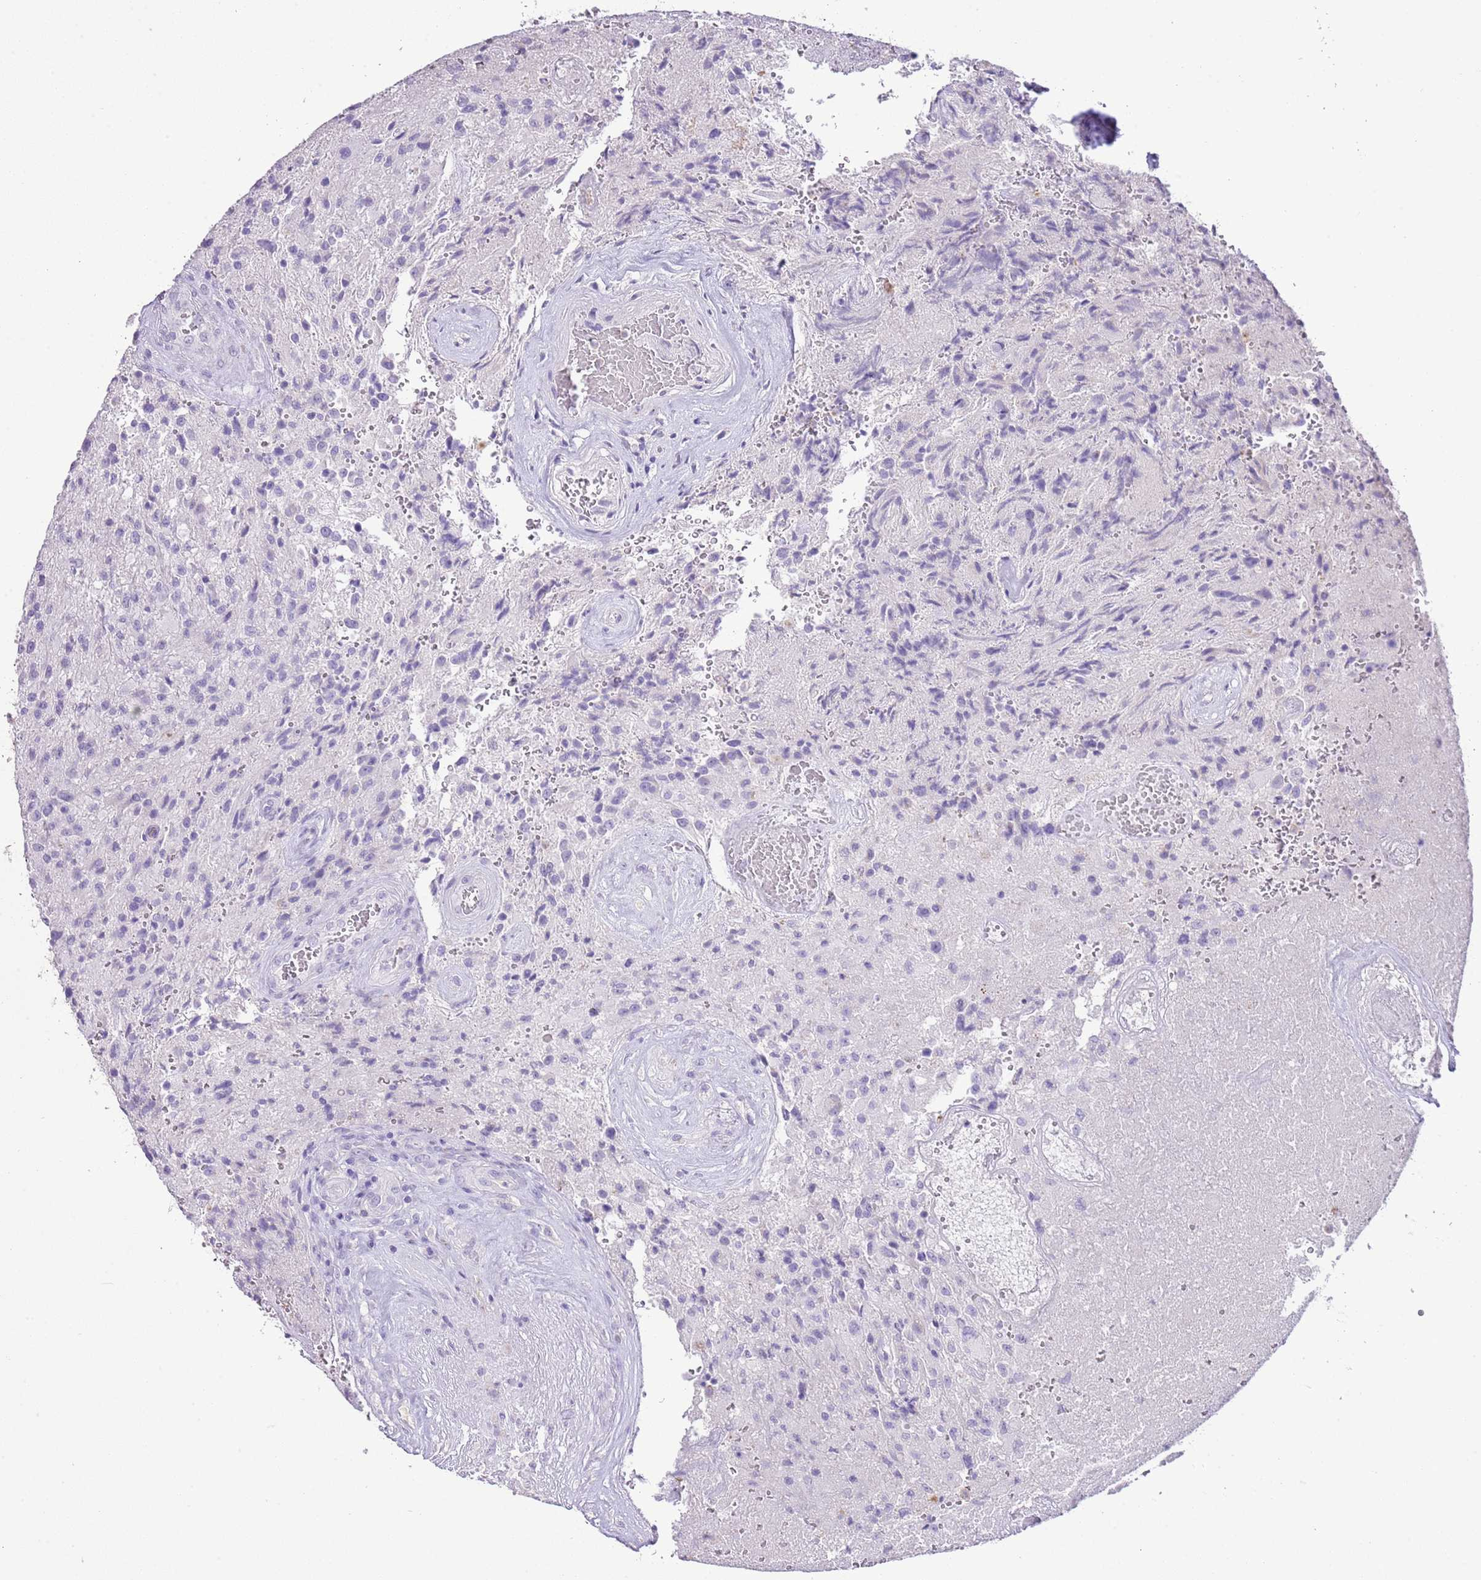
{"staining": {"intensity": "negative", "quantity": "none", "location": "none"}, "tissue": "glioma", "cell_type": "Tumor cells", "image_type": "cancer", "snomed": [{"axis": "morphology", "description": "Normal tissue, NOS"}, {"axis": "morphology", "description": "Glioma, malignant, High grade"}, {"axis": "topography", "description": "Cerebral cortex"}], "caption": "Immunohistochemistry (IHC) histopathology image of malignant high-grade glioma stained for a protein (brown), which exhibits no staining in tumor cells.", "gene": "OR2Z1", "patient": {"sex": "male", "age": 56}}